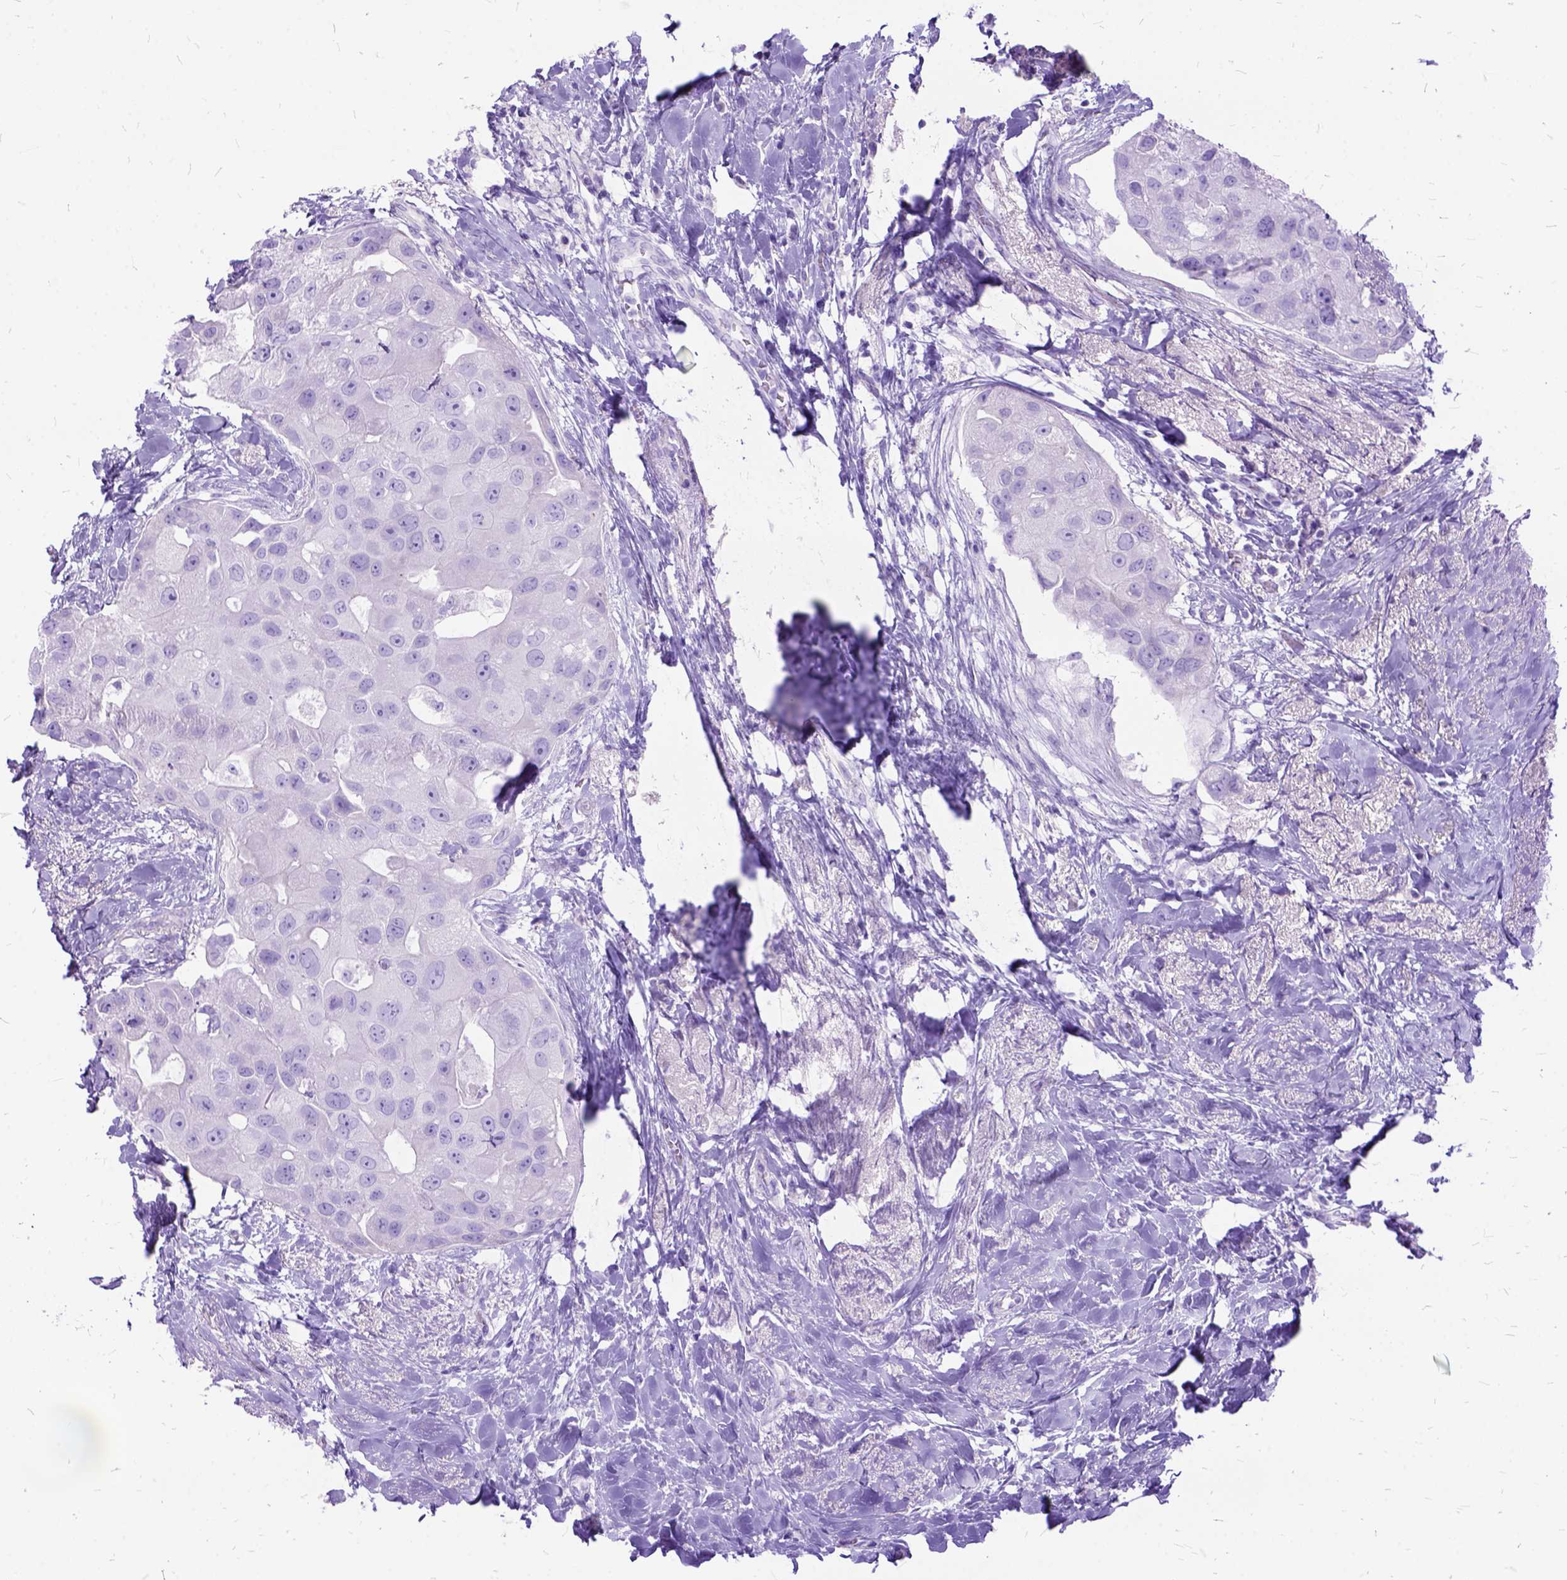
{"staining": {"intensity": "negative", "quantity": "none", "location": "none"}, "tissue": "breast cancer", "cell_type": "Tumor cells", "image_type": "cancer", "snomed": [{"axis": "morphology", "description": "Duct carcinoma"}, {"axis": "topography", "description": "Breast"}], "caption": "Breast cancer was stained to show a protein in brown. There is no significant staining in tumor cells. (Brightfield microscopy of DAB (3,3'-diaminobenzidine) immunohistochemistry at high magnification).", "gene": "DNAH2", "patient": {"sex": "female", "age": 43}}